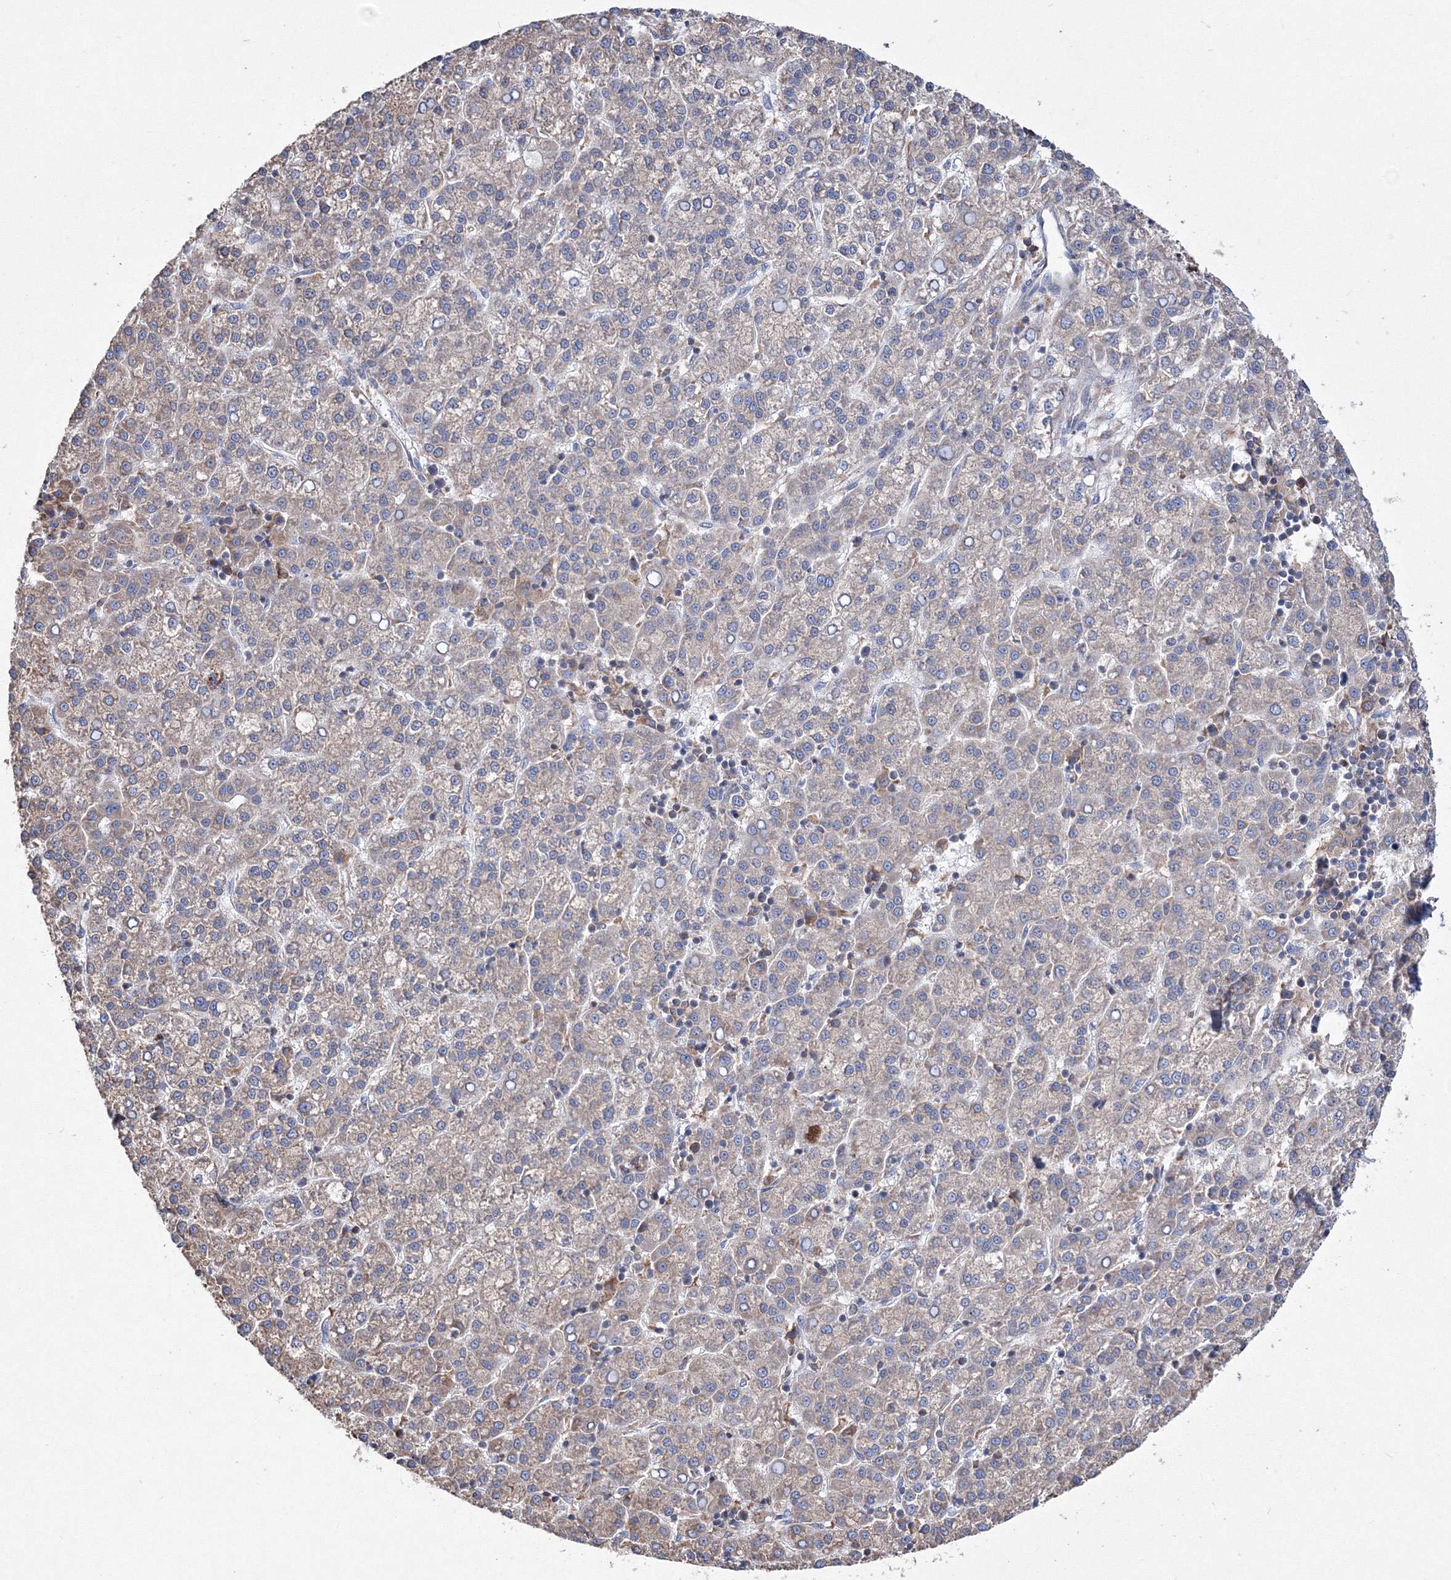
{"staining": {"intensity": "weak", "quantity": "25%-75%", "location": "cytoplasmic/membranous"}, "tissue": "liver cancer", "cell_type": "Tumor cells", "image_type": "cancer", "snomed": [{"axis": "morphology", "description": "Carcinoma, Hepatocellular, NOS"}, {"axis": "topography", "description": "Liver"}], "caption": "High-power microscopy captured an immunohistochemistry (IHC) image of liver hepatocellular carcinoma, revealing weak cytoplasmic/membranous staining in approximately 25%-75% of tumor cells.", "gene": "VPS8", "patient": {"sex": "female", "age": 58}}